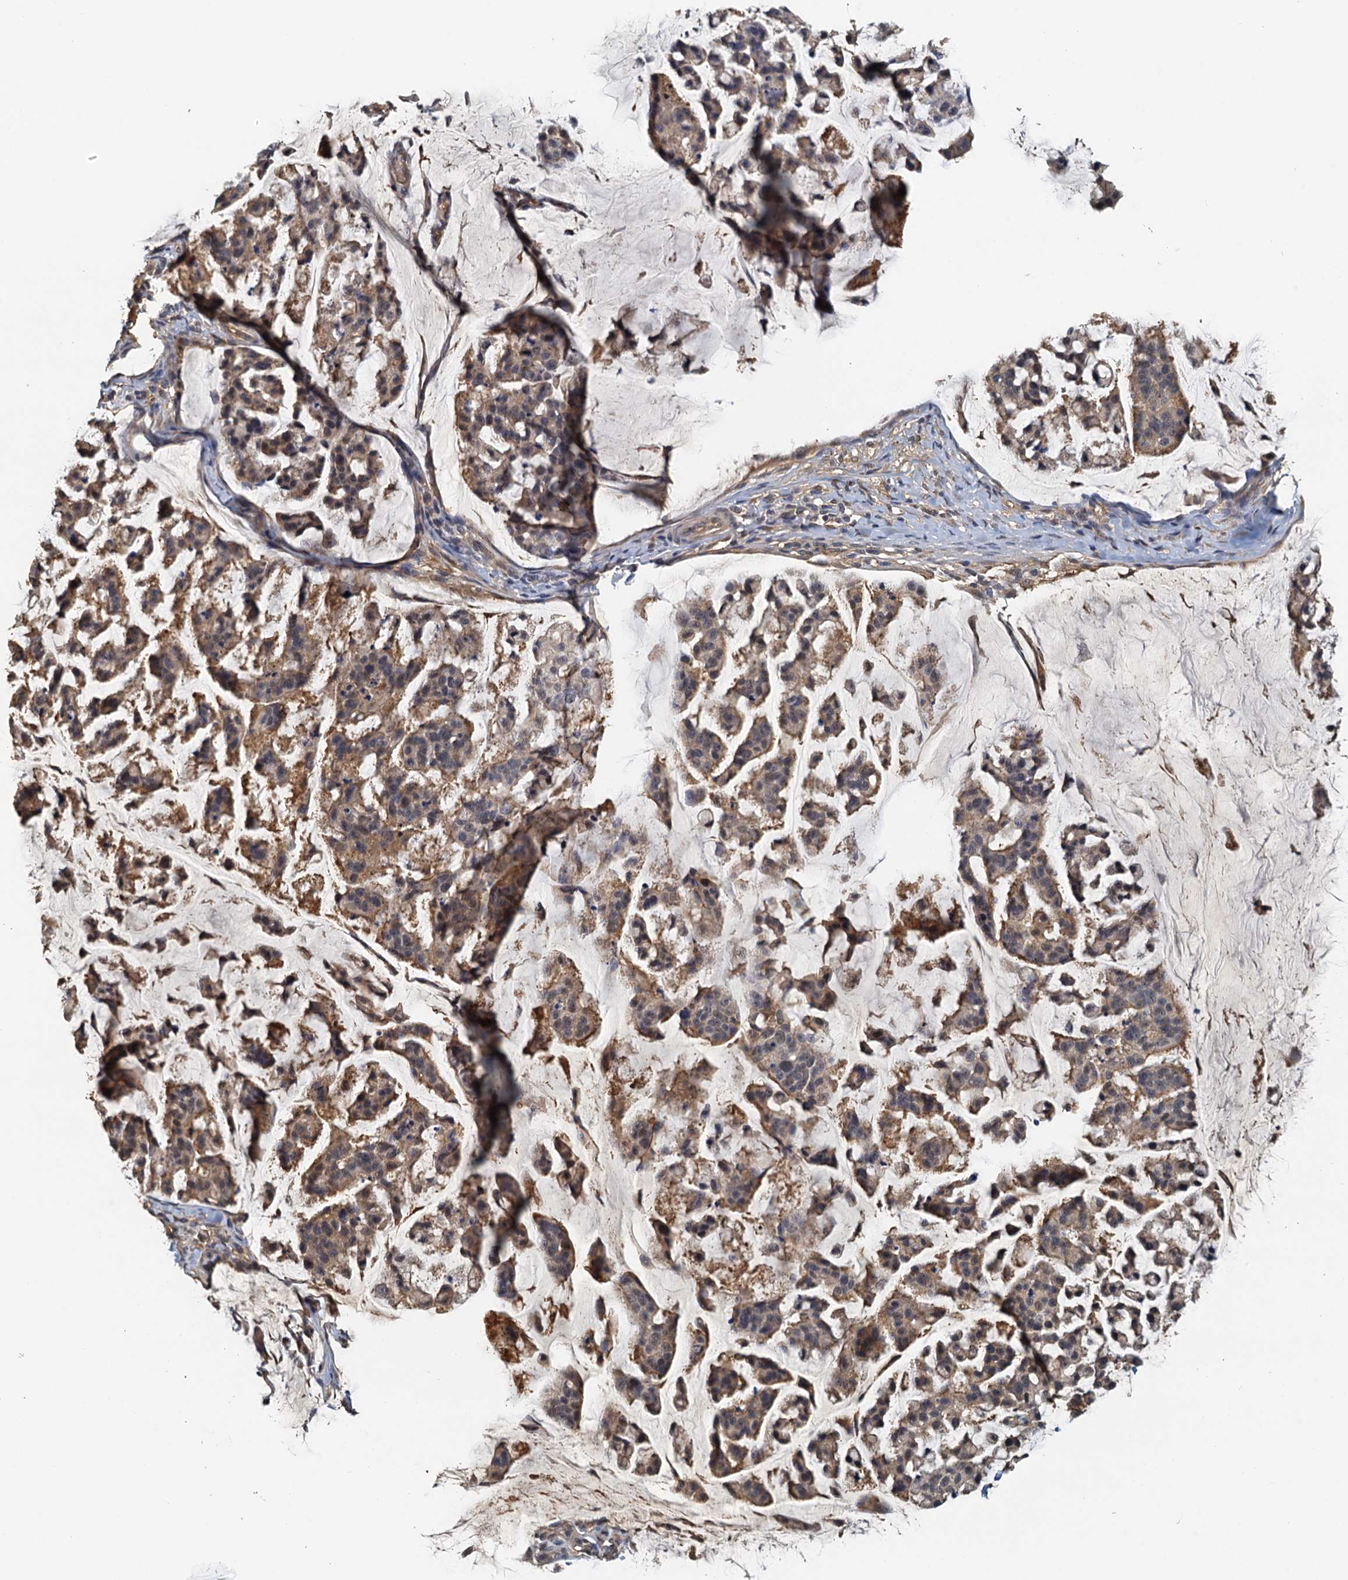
{"staining": {"intensity": "moderate", "quantity": ">75%", "location": "cytoplasmic/membranous"}, "tissue": "stomach cancer", "cell_type": "Tumor cells", "image_type": "cancer", "snomed": [{"axis": "morphology", "description": "Adenocarcinoma, NOS"}, {"axis": "topography", "description": "Stomach, lower"}], "caption": "The image shows staining of stomach cancer (adenocarcinoma), revealing moderate cytoplasmic/membranous protein staining (brown color) within tumor cells.", "gene": "UBL7", "patient": {"sex": "male", "age": 67}}